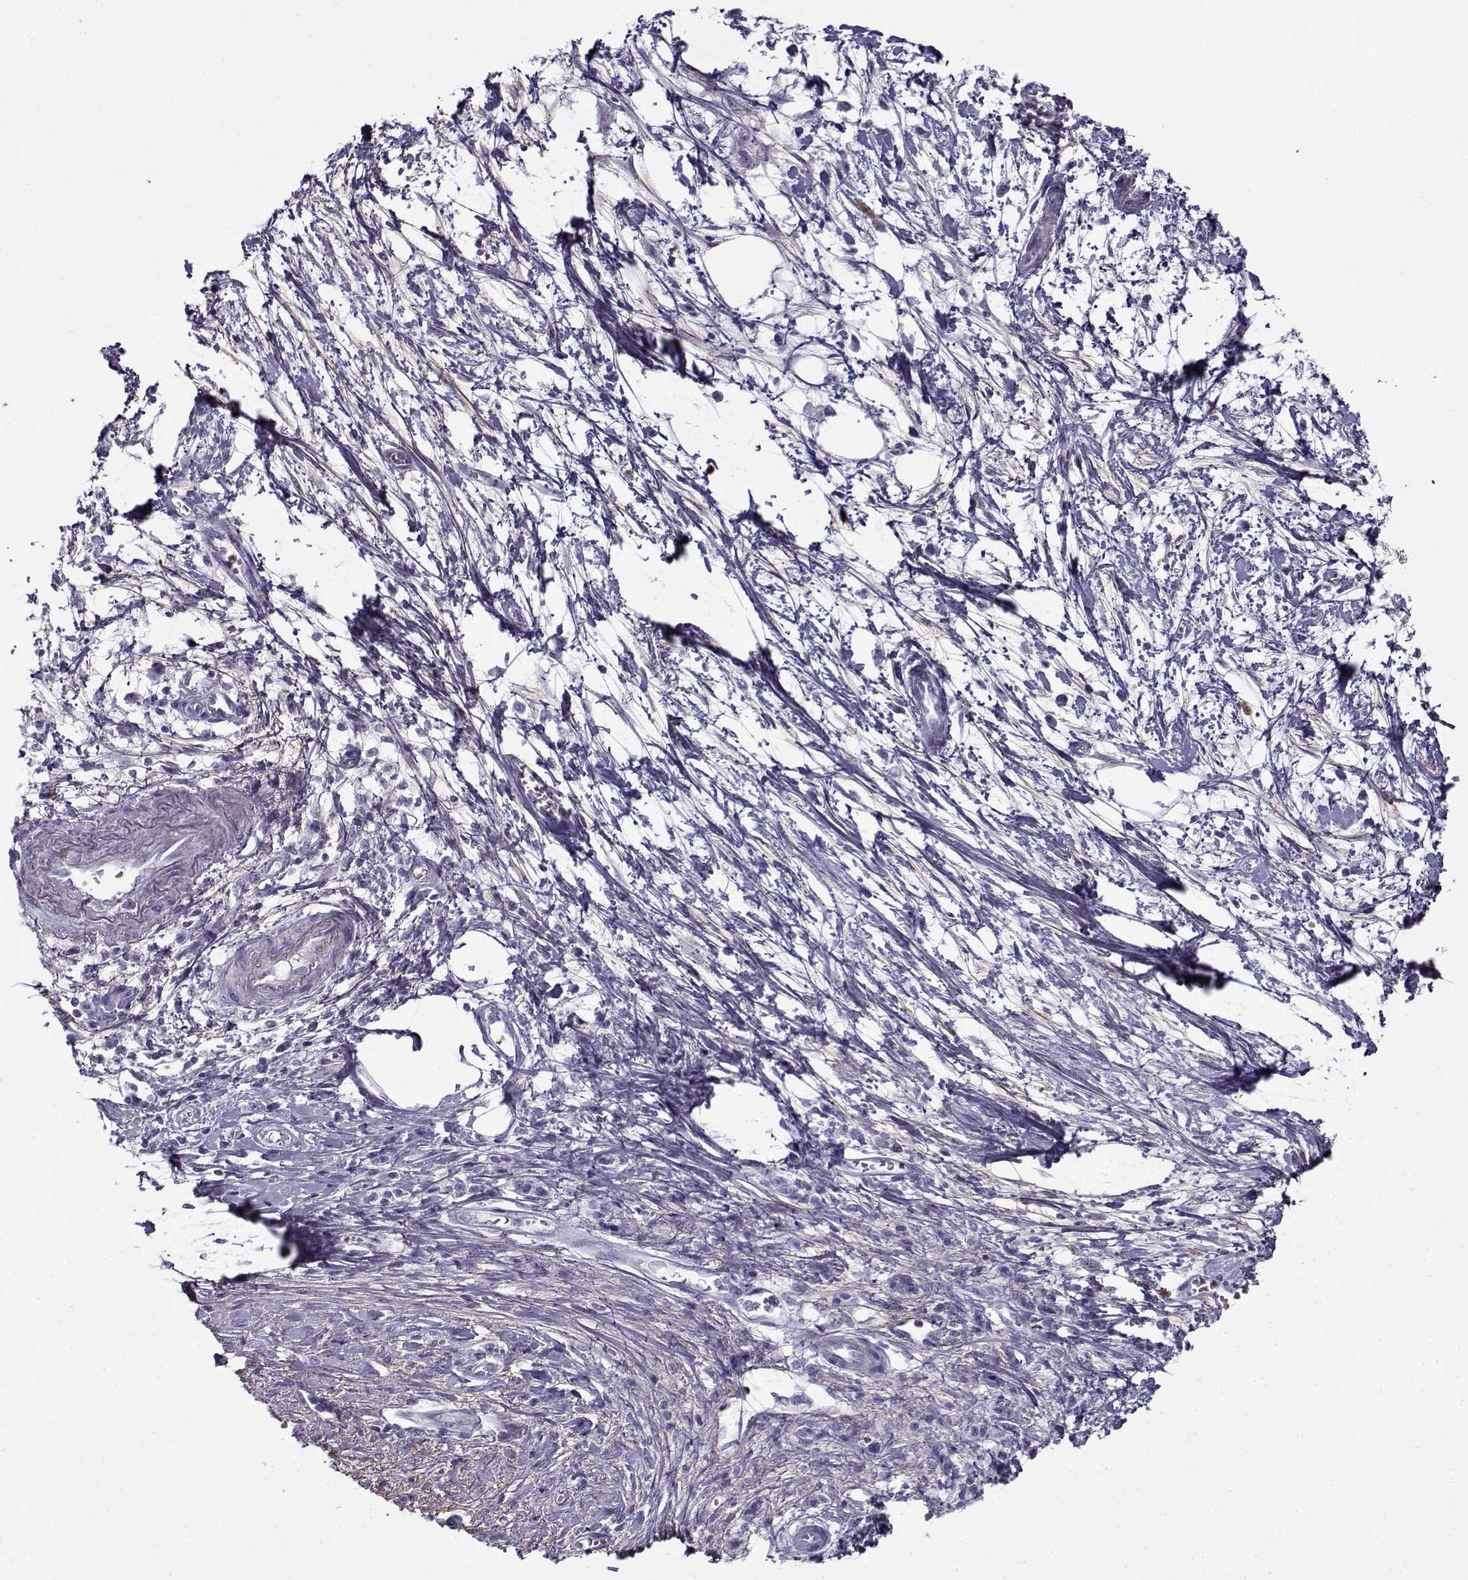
{"staining": {"intensity": "negative", "quantity": "none", "location": "none"}, "tissue": "pancreatic cancer", "cell_type": "Tumor cells", "image_type": "cancer", "snomed": [{"axis": "morphology", "description": "Normal tissue, NOS"}, {"axis": "morphology", "description": "Adenocarcinoma, NOS"}, {"axis": "topography", "description": "Lymph node"}, {"axis": "topography", "description": "Pancreas"}], "caption": "DAB (3,3'-diaminobenzidine) immunohistochemical staining of human pancreatic cancer displays no significant staining in tumor cells.", "gene": "GTSF1L", "patient": {"sex": "female", "age": 58}}